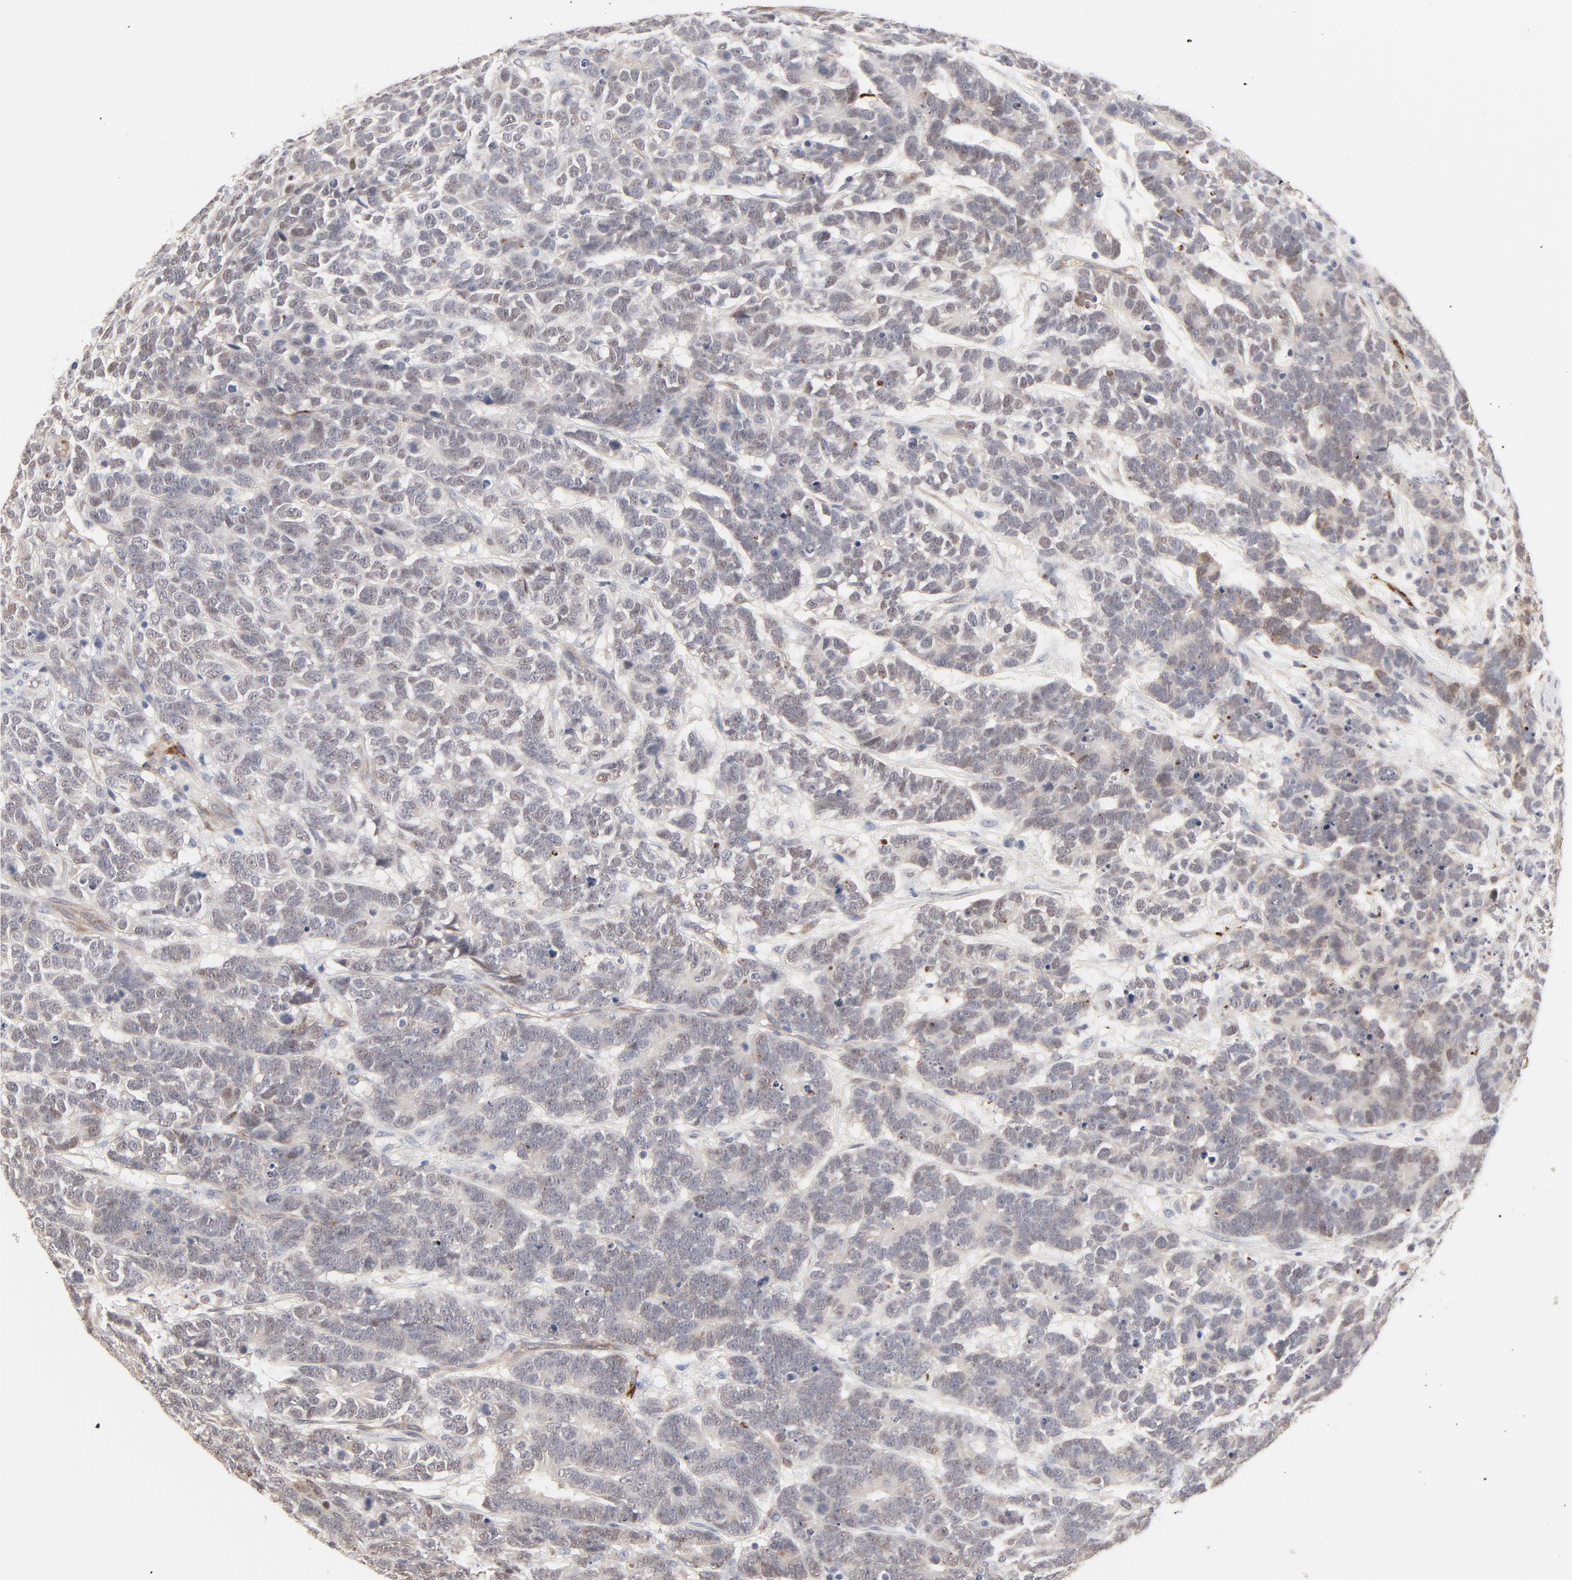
{"staining": {"intensity": "weak", "quantity": "<25%", "location": "nuclear"}, "tissue": "testis cancer", "cell_type": "Tumor cells", "image_type": "cancer", "snomed": [{"axis": "morphology", "description": "Carcinoma, Embryonal, NOS"}, {"axis": "topography", "description": "Testis"}], "caption": "An image of human testis cancer is negative for staining in tumor cells. (Brightfield microscopy of DAB (3,3'-diaminobenzidine) immunohistochemistry at high magnification).", "gene": "MAGED4", "patient": {"sex": "male", "age": 26}}